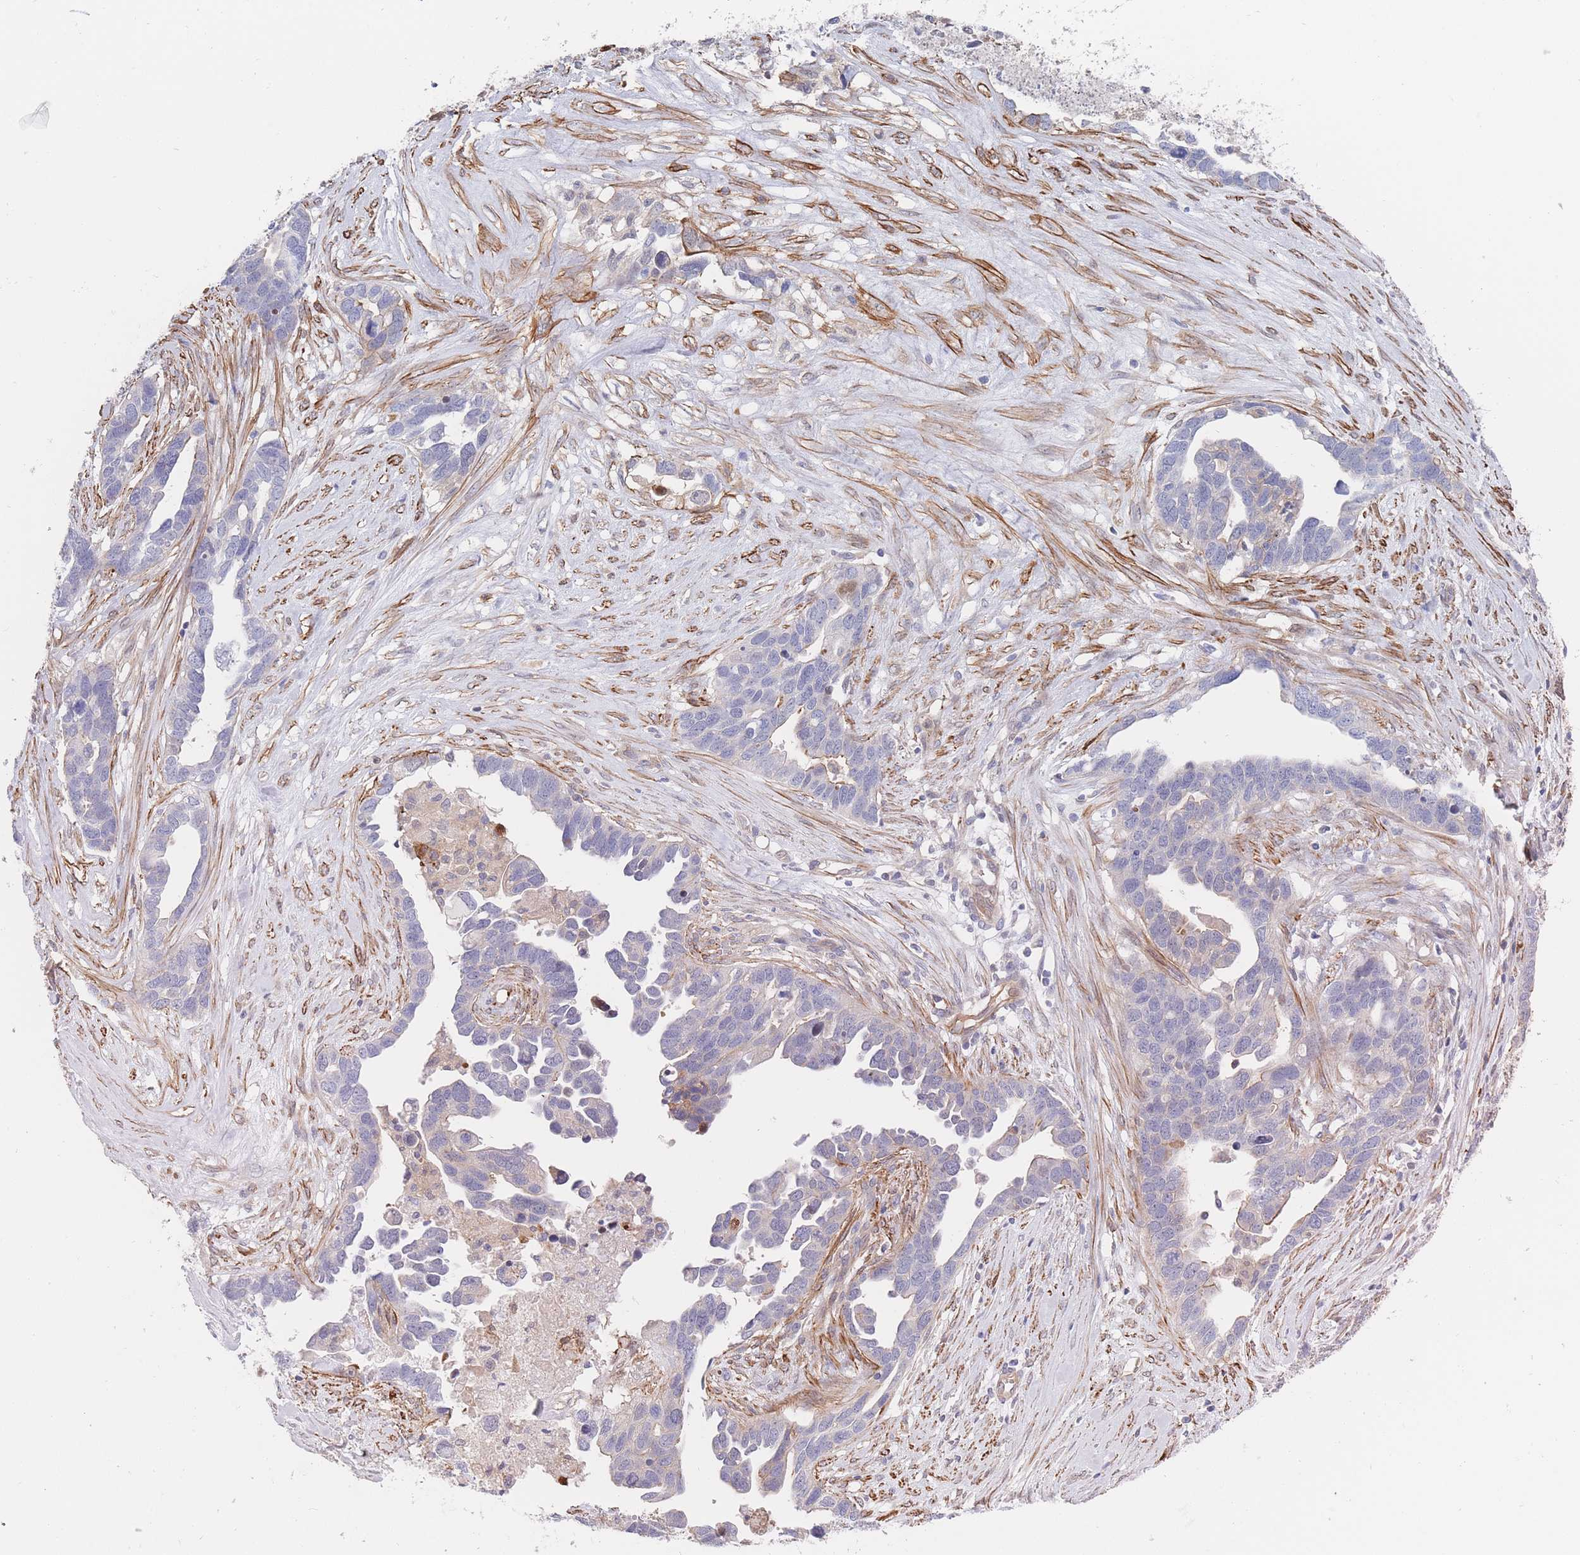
{"staining": {"intensity": "negative", "quantity": "none", "location": "none"}, "tissue": "ovarian cancer", "cell_type": "Tumor cells", "image_type": "cancer", "snomed": [{"axis": "morphology", "description": "Cystadenocarcinoma, serous, NOS"}, {"axis": "topography", "description": "Ovary"}], "caption": "Tumor cells are negative for brown protein staining in ovarian serous cystadenocarcinoma. (DAB (3,3'-diaminobenzidine) immunohistochemistry (IHC) visualized using brightfield microscopy, high magnification).", "gene": "G6PC1", "patient": {"sex": "female", "age": 54}}